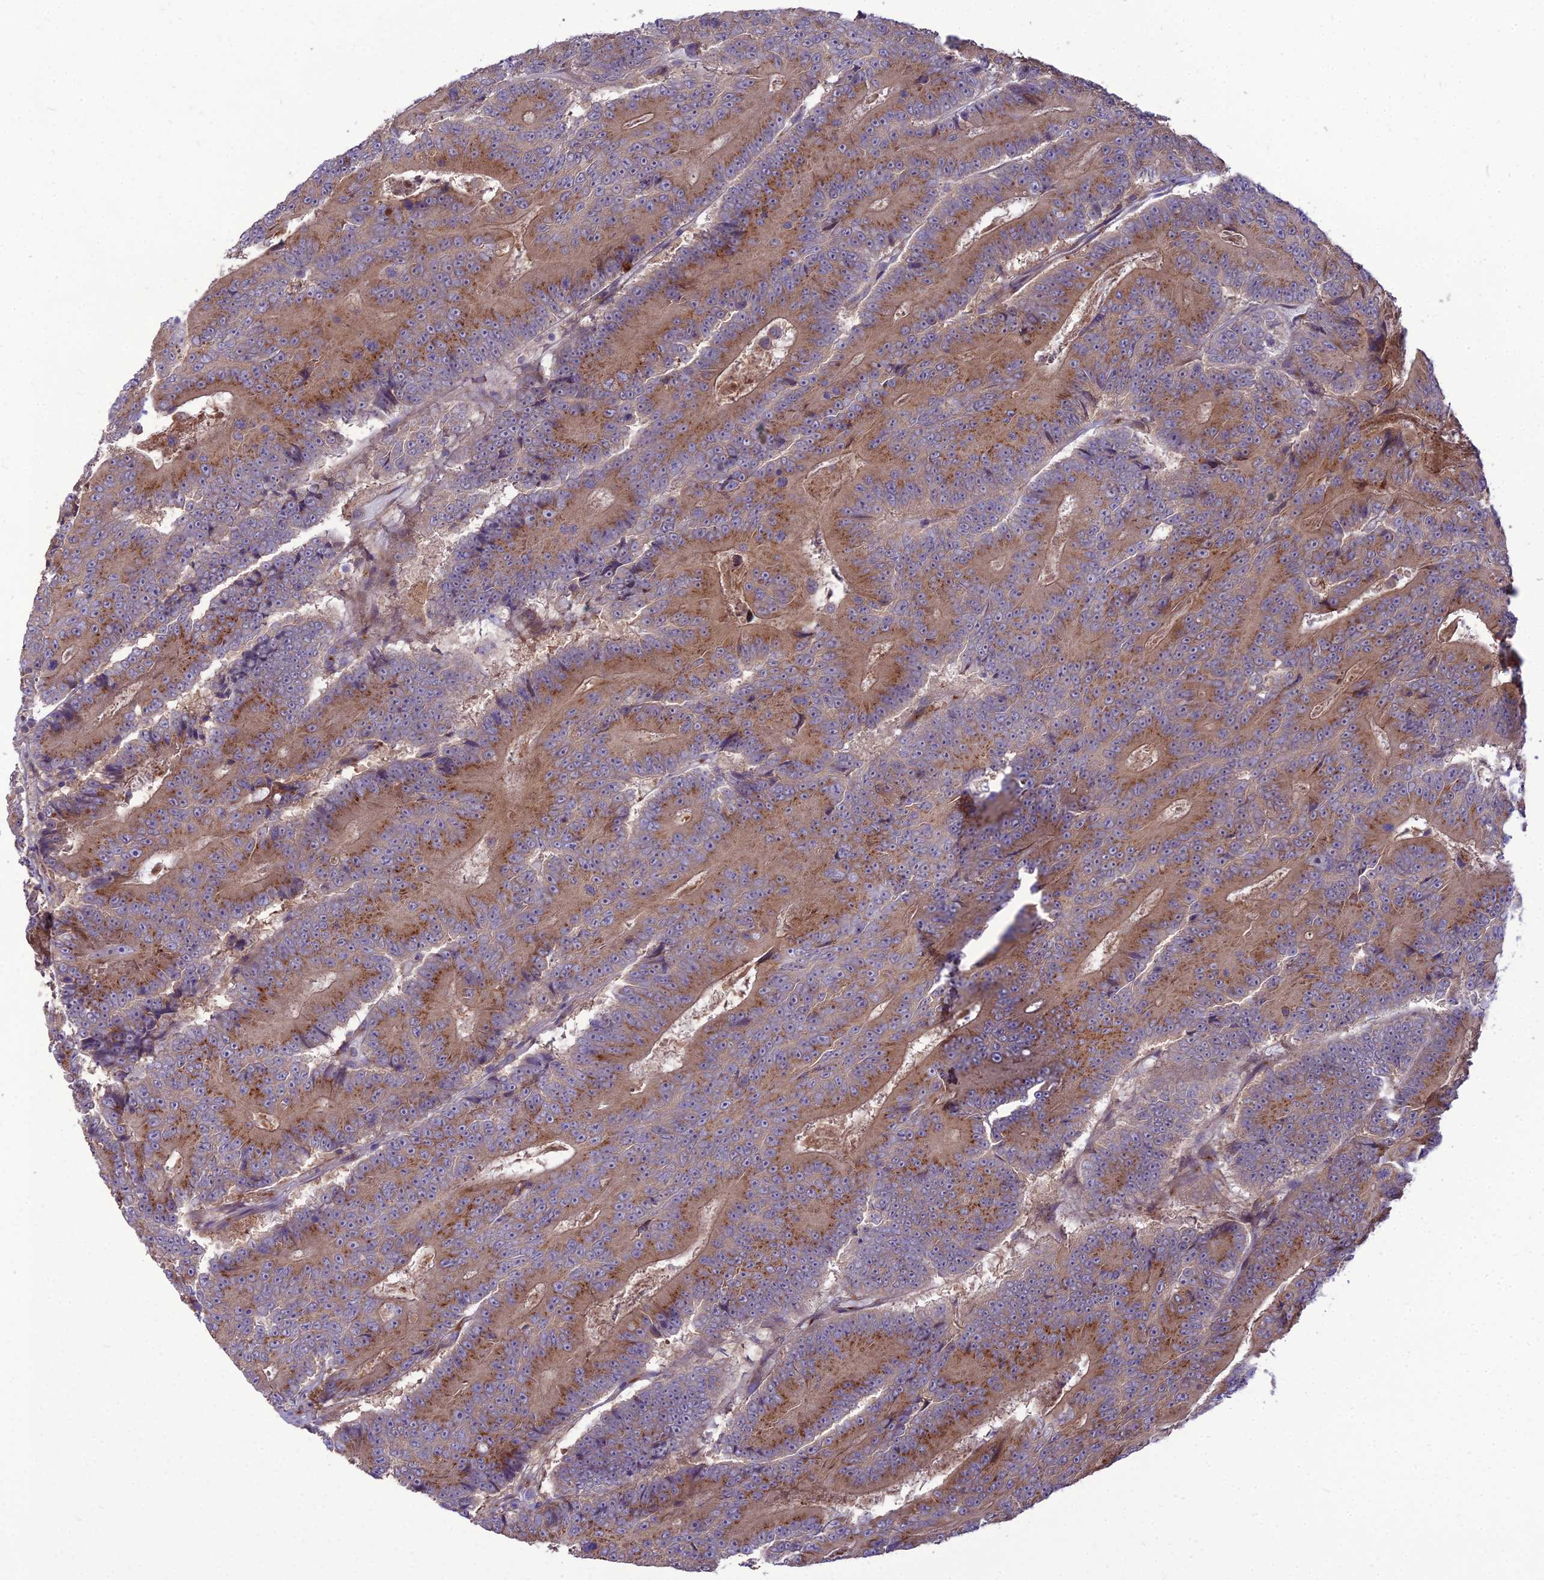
{"staining": {"intensity": "moderate", "quantity": ">75%", "location": "cytoplasmic/membranous"}, "tissue": "colorectal cancer", "cell_type": "Tumor cells", "image_type": "cancer", "snomed": [{"axis": "morphology", "description": "Adenocarcinoma, NOS"}, {"axis": "topography", "description": "Colon"}], "caption": "High-magnification brightfield microscopy of colorectal cancer stained with DAB (brown) and counterstained with hematoxylin (blue). tumor cells exhibit moderate cytoplasmic/membranous expression is seen in approximately>75% of cells.", "gene": "SPRYD7", "patient": {"sex": "male", "age": 83}}